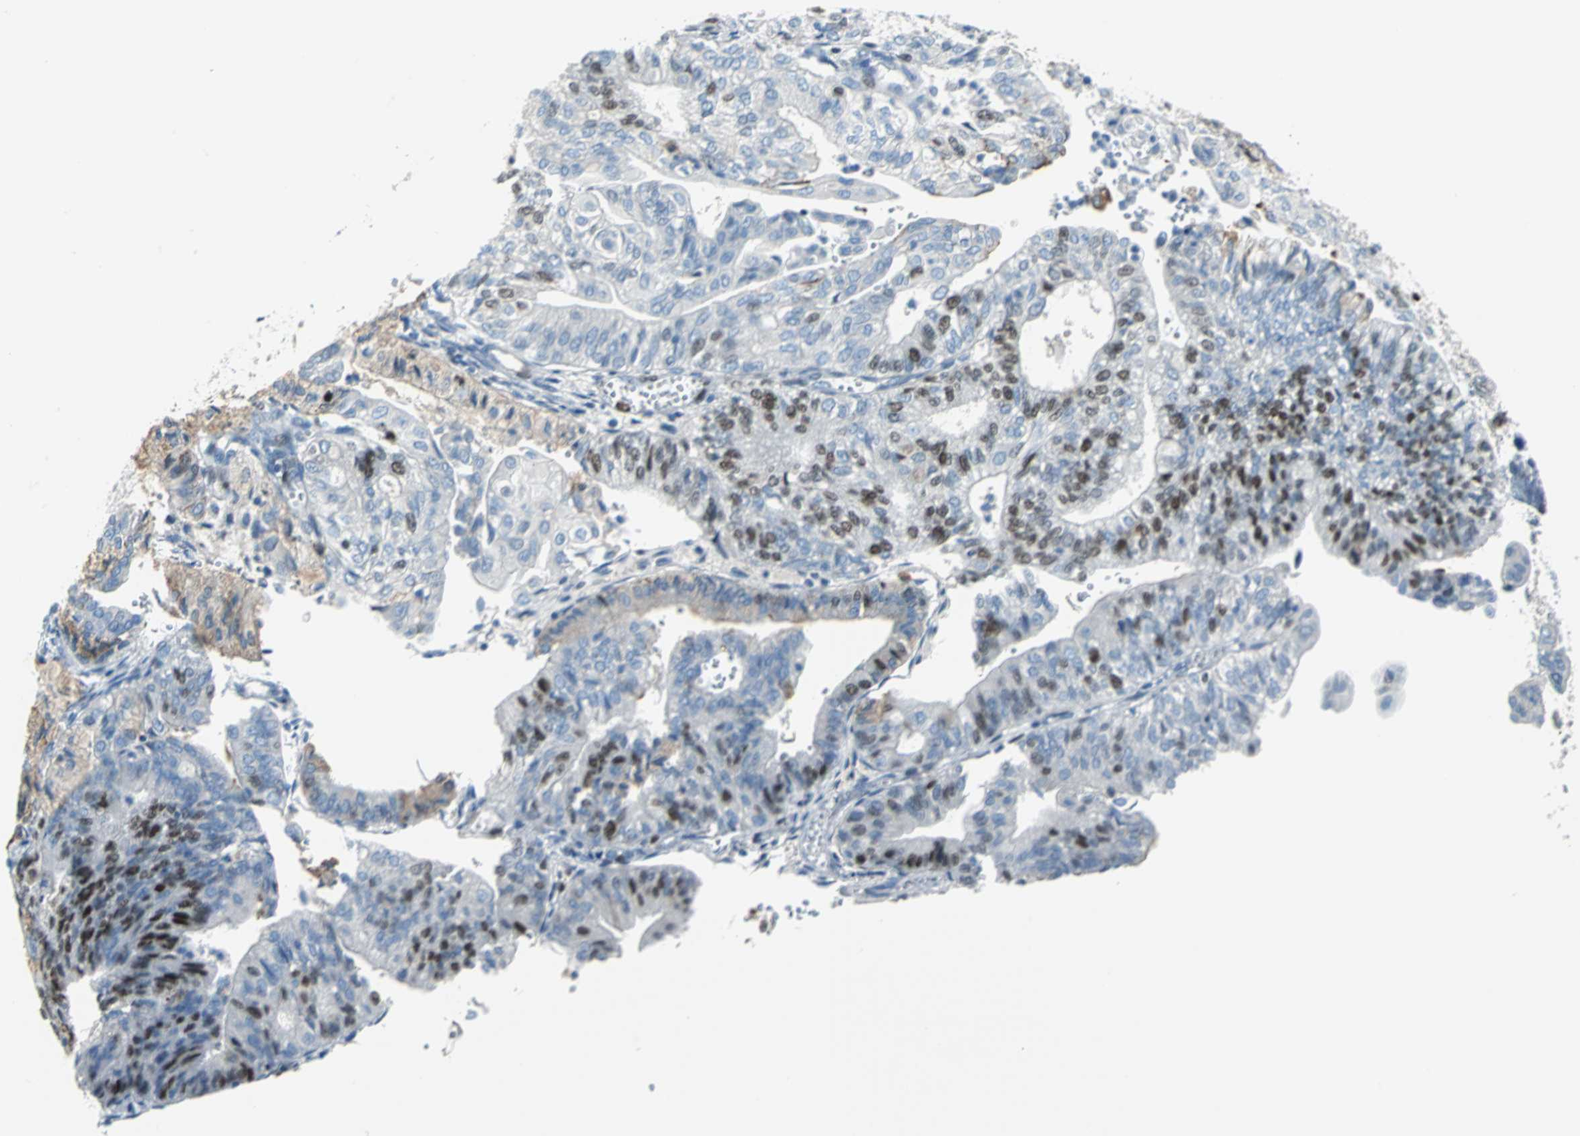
{"staining": {"intensity": "moderate", "quantity": "25%-75%", "location": "cytoplasmic/membranous,nuclear"}, "tissue": "endometrial cancer", "cell_type": "Tumor cells", "image_type": "cancer", "snomed": [{"axis": "morphology", "description": "Adenocarcinoma, NOS"}, {"axis": "topography", "description": "Endometrium"}], "caption": "DAB (3,3'-diaminobenzidine) immunohistochemical staining of endometrial cancer exhibits moderate cytoplasmic/membranous and nuclear protein expression in approximately 25%-75% of tumor cells. The protein of interest is shown in brown color, while the nuclei are stained blue.", "gene": "MCM4", "patient": {"sex": "female", "age": 59}}